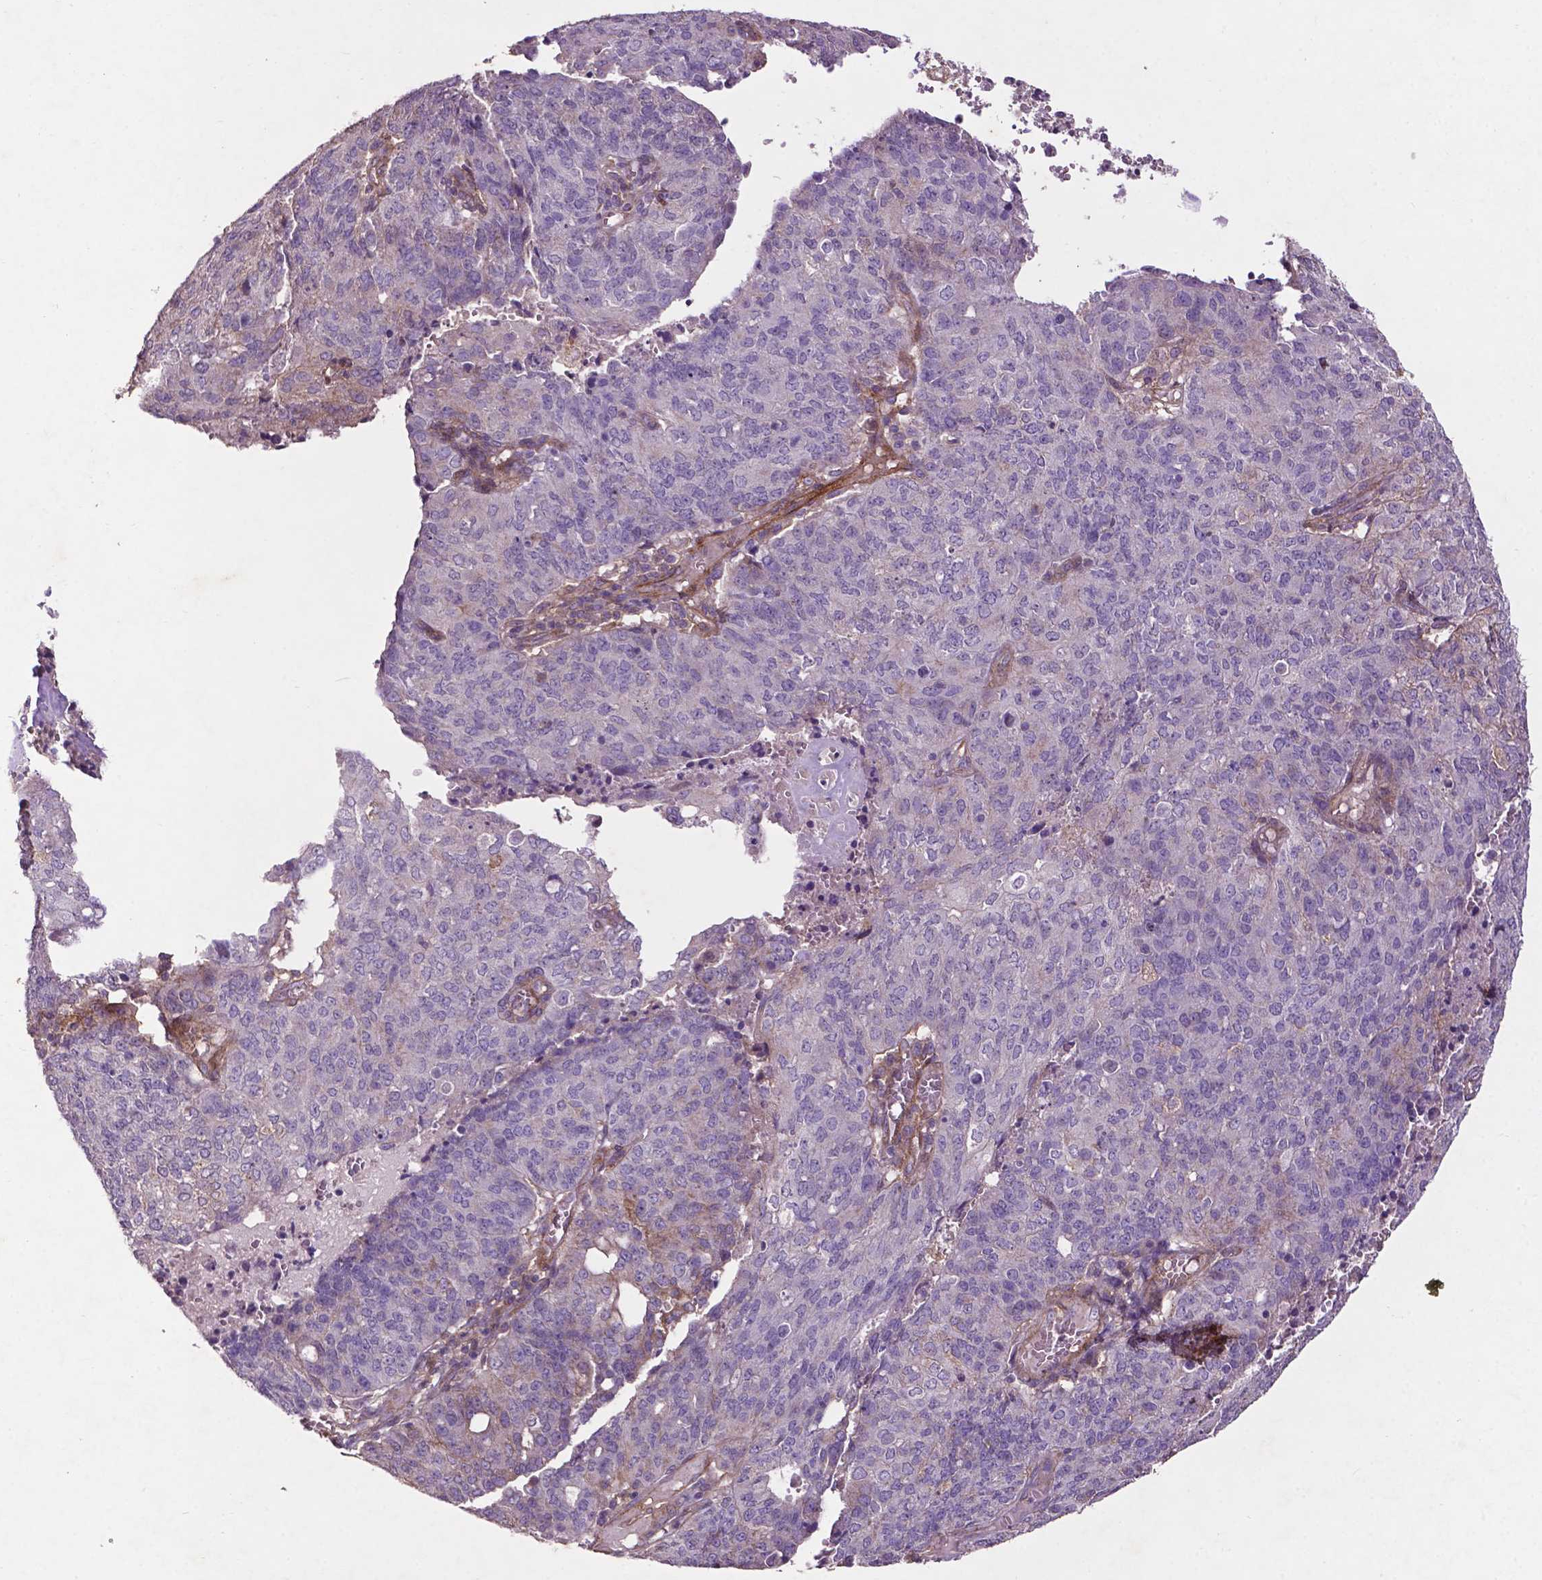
{"staining": {"intensity": "negative", "quantity": "none", "location": "none"}, "tissue": "endometrial cancer", "cell_type": "Tumor cells", "image_type": "cancer", "snomed": [{"axis": "morphology", "description": "Adenocarcinoma, NOS"}, {"axis": "topography", "description": "Endometrium"}], "caption": "An immunohistochemistry histopathology image of endometrial adenocarcinoma is shown. There is no staining in tumor cells of endometrial adenocarcinoma. (DAB IHC with hematoxylin counter stain).", "gene": "RRAS", "patient": {"sex": "female", "age": 82}}